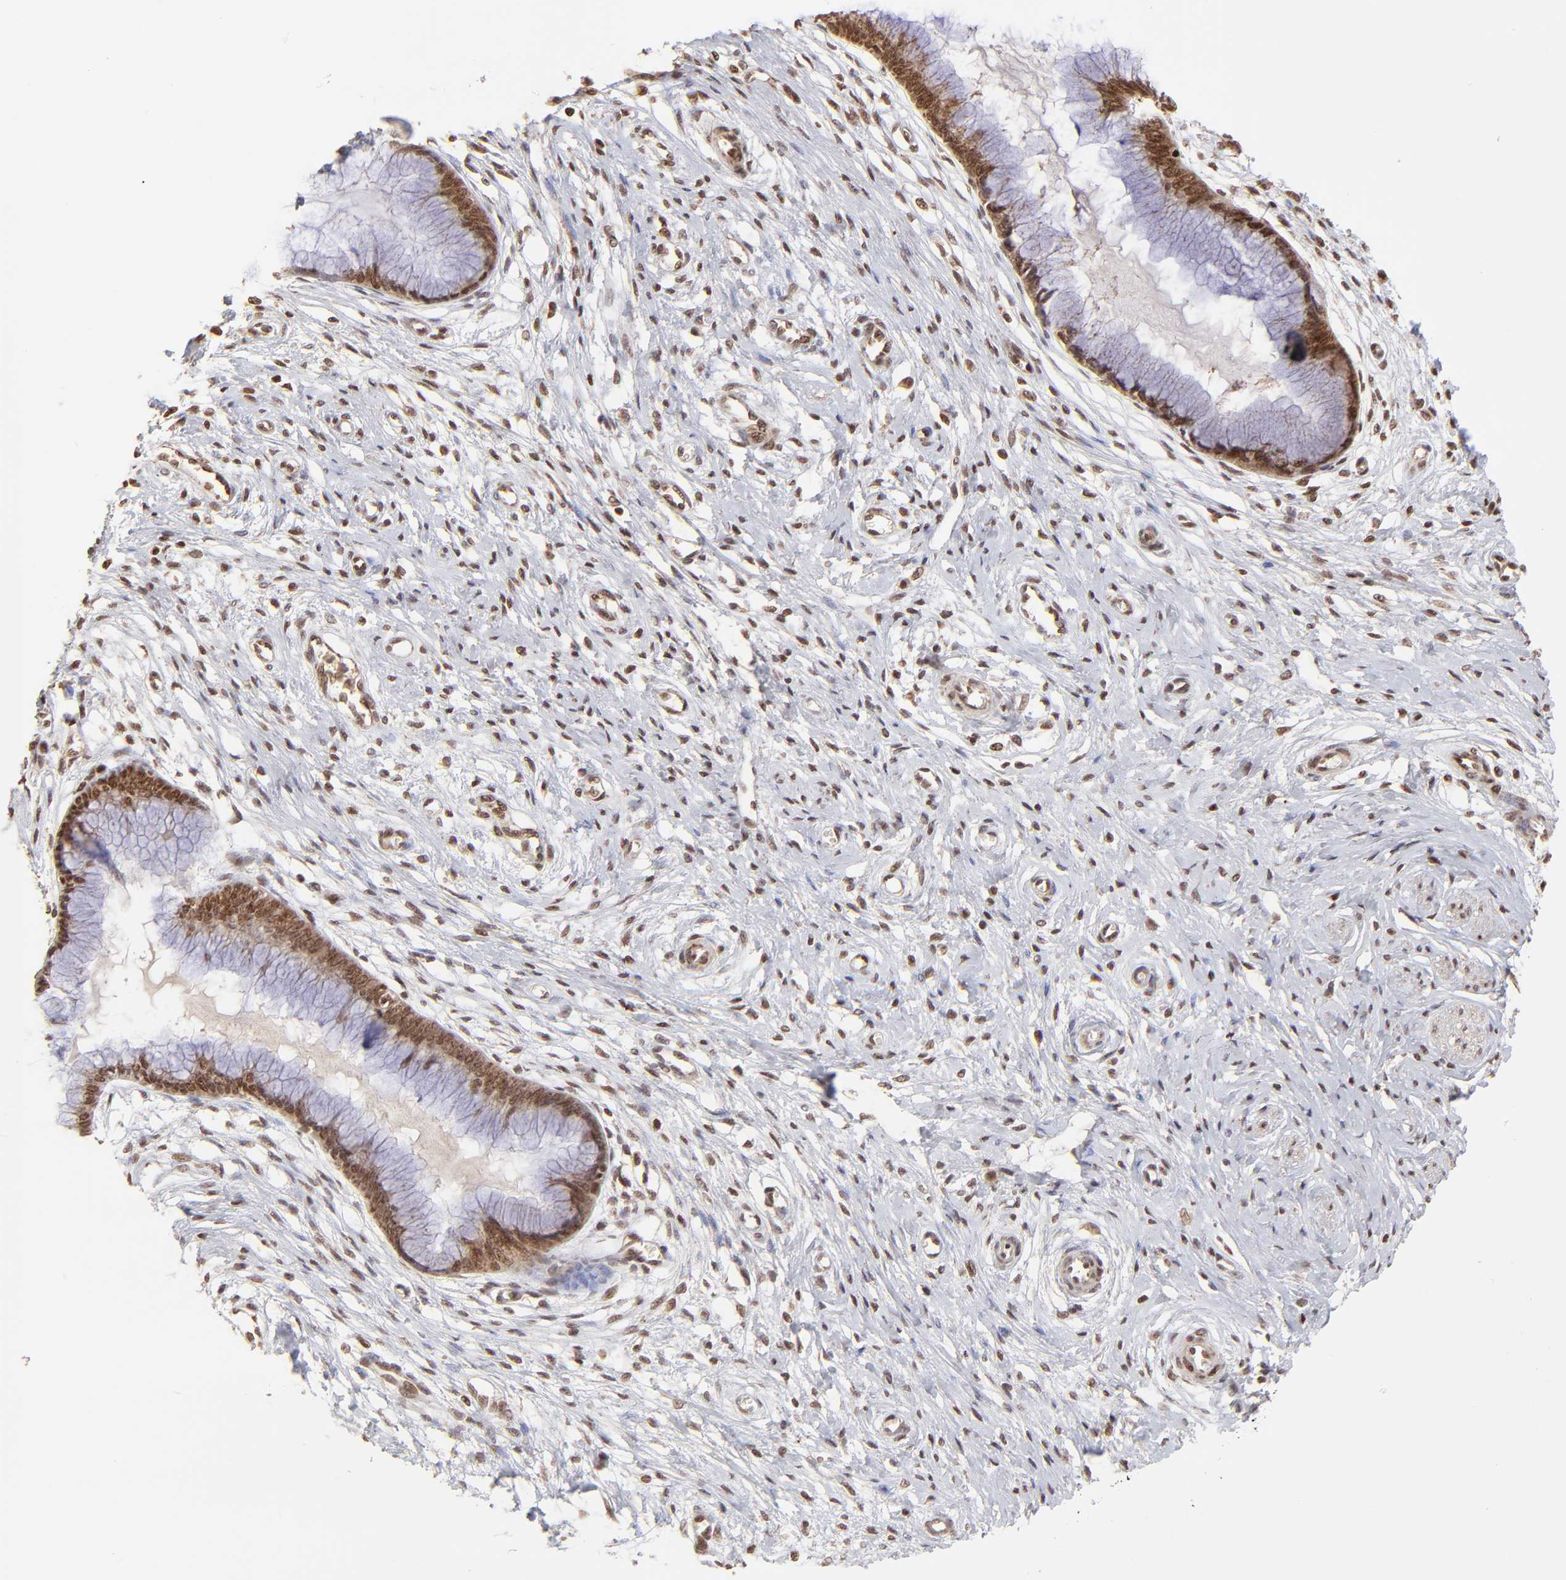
{"staining": {"intensity": "strong", "quantity": ">75%", "location": "cytoplasmic/membranous"}, "tissue": "cervix", "cell_type": "Glandular cells", "image_type": "normal", "snomed": [{"axis": "morphology", "description": "Normal tissue, NOS"}, {"axis": "topography", "description": "Cervix"}], "caption": "Protein expression analysis of benign human cervix reveals strong cytoplasmic/membranous expression in about >75% of glandular cells.", "gene": "MED15", "patient": {"sex": "female", "age": 55}}